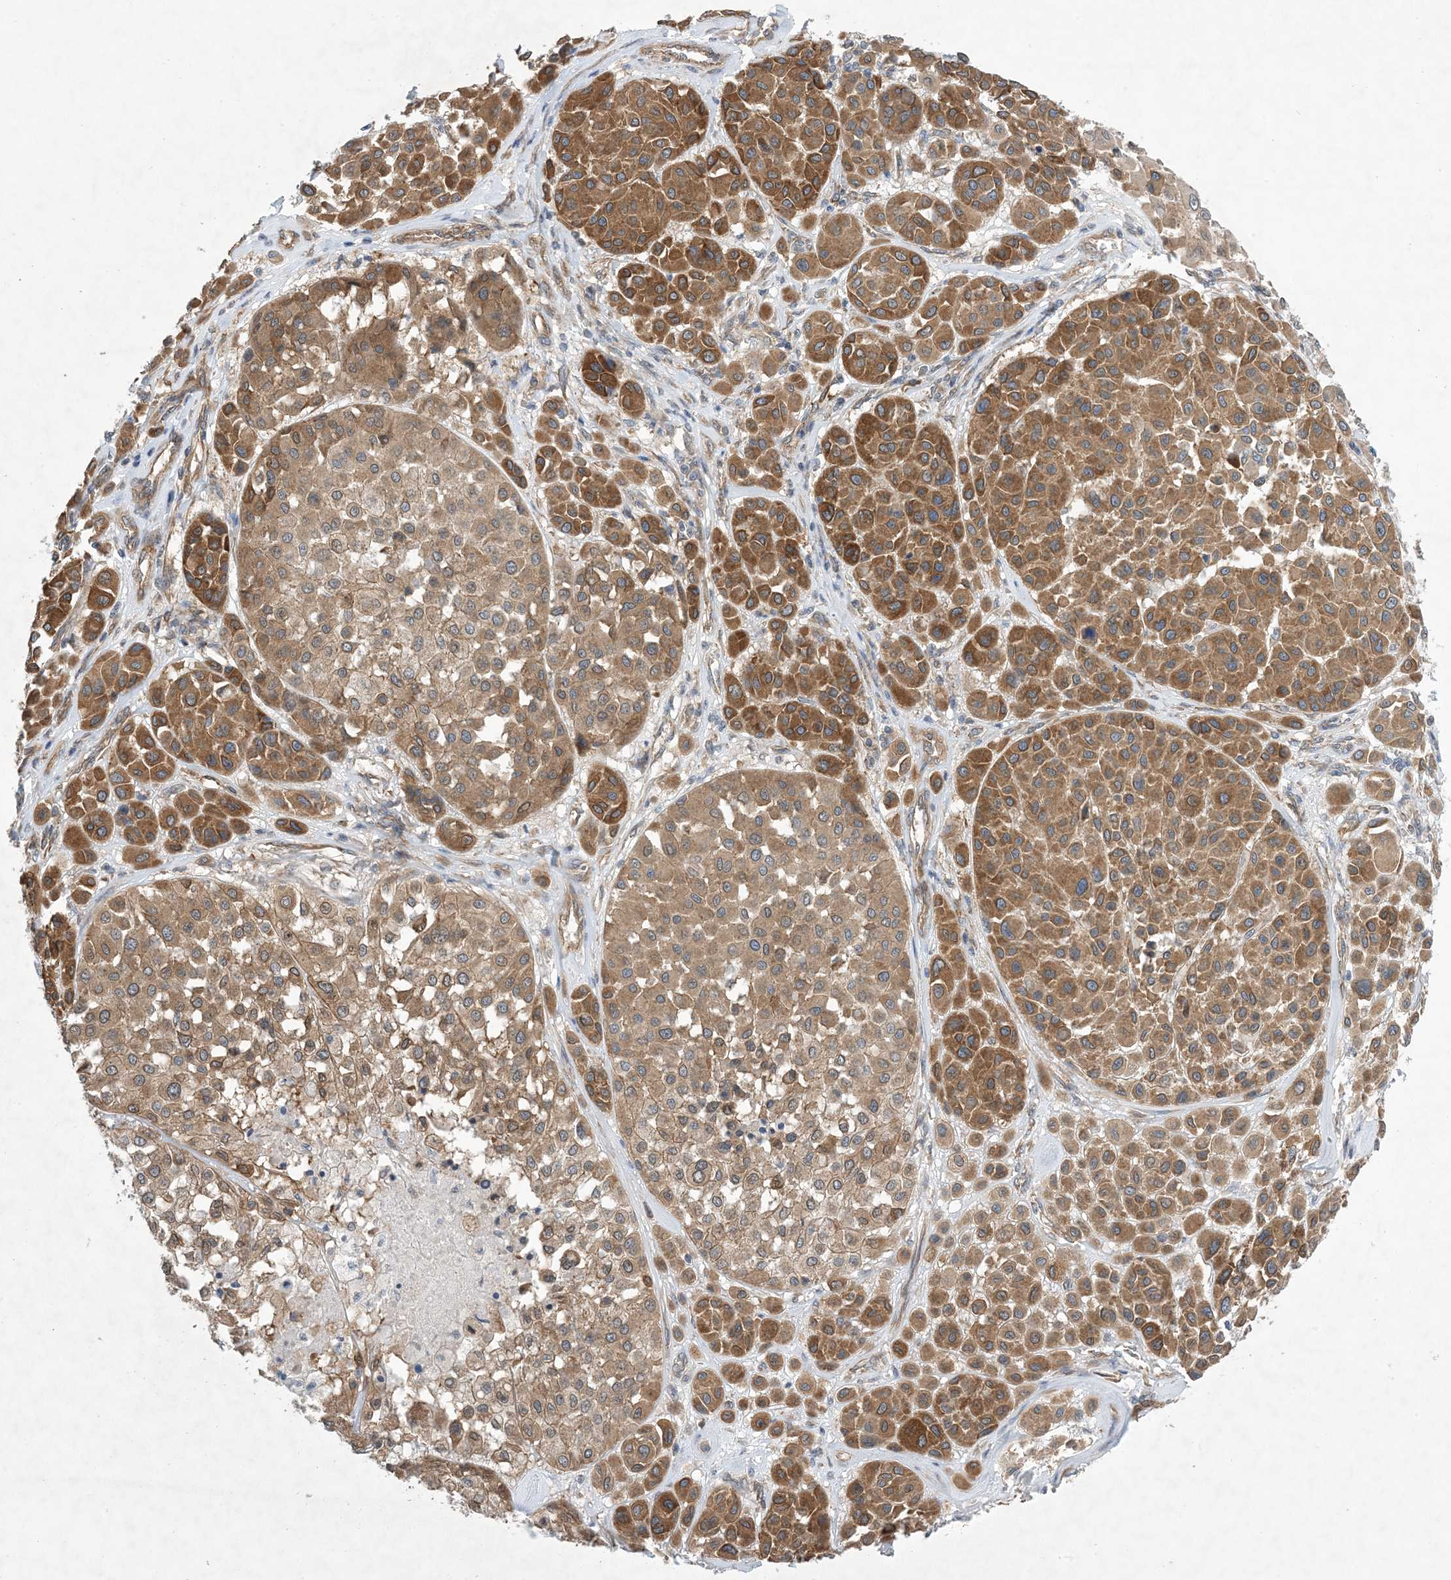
{"staining": {"intensity": "moderate", "quantity": ">75%", "location": "cytoplasmic/membranous"}, "tissue": "melanoma", "cell_type": "Tumor cells", "image_type": "cancer", "snomed": [{"axis": "morphology", "description": "Malignant melanoma, Metastatic site"}, {"axis": "topography", "description": "Soft tissue"}], "caption": "Immunohistochemical staining of malignant melanoma (metastatic site) demonstrates medium levels of moderate cytoplasmic/membranous positivity in approximately >75% of tumor cells.", "gene": "EHBP1", "patient": {"sex": "male", "age": 41}}